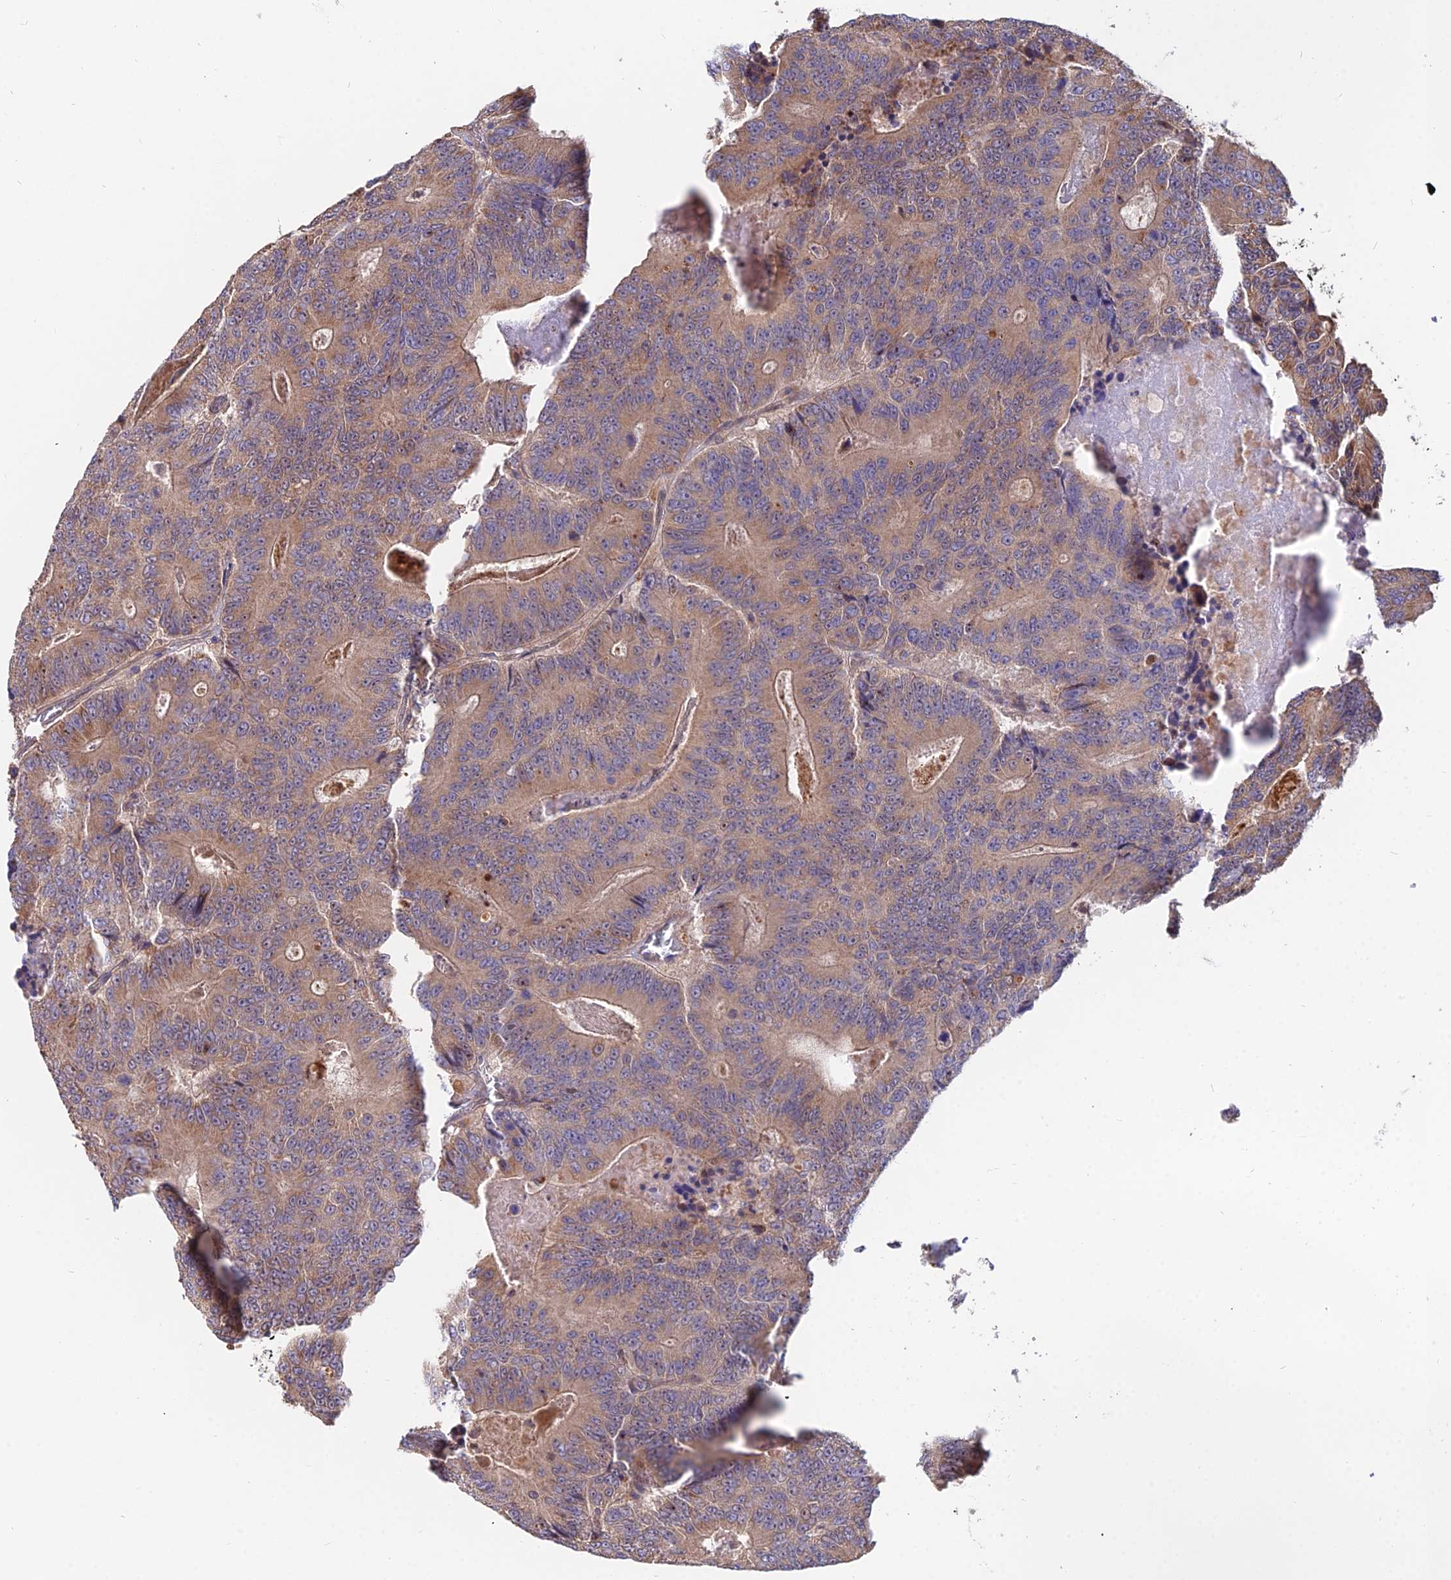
{"staining": {"intensity": "moderate", "quantity": "25%-75%", "location": "cytoplasmic/membranous"}, "tissue": "colorectal cancer", "cell_type": "Tumor cells", "image_type": "cancer", "snomed": [{"axis": "morphology", "description": "Adenocarcinoma, NOS"}, {"axis": "topography", "description": "Colon"}], "caption": "Immunohistochemical staining of adenocarcinoma (colorectal) displays moderate cytoplasmic/membranous protein expression in approximately 25%-75% of tumor cells.", "gene": "CDC37L1", "patient": {"sex": "male", "age": 83}}